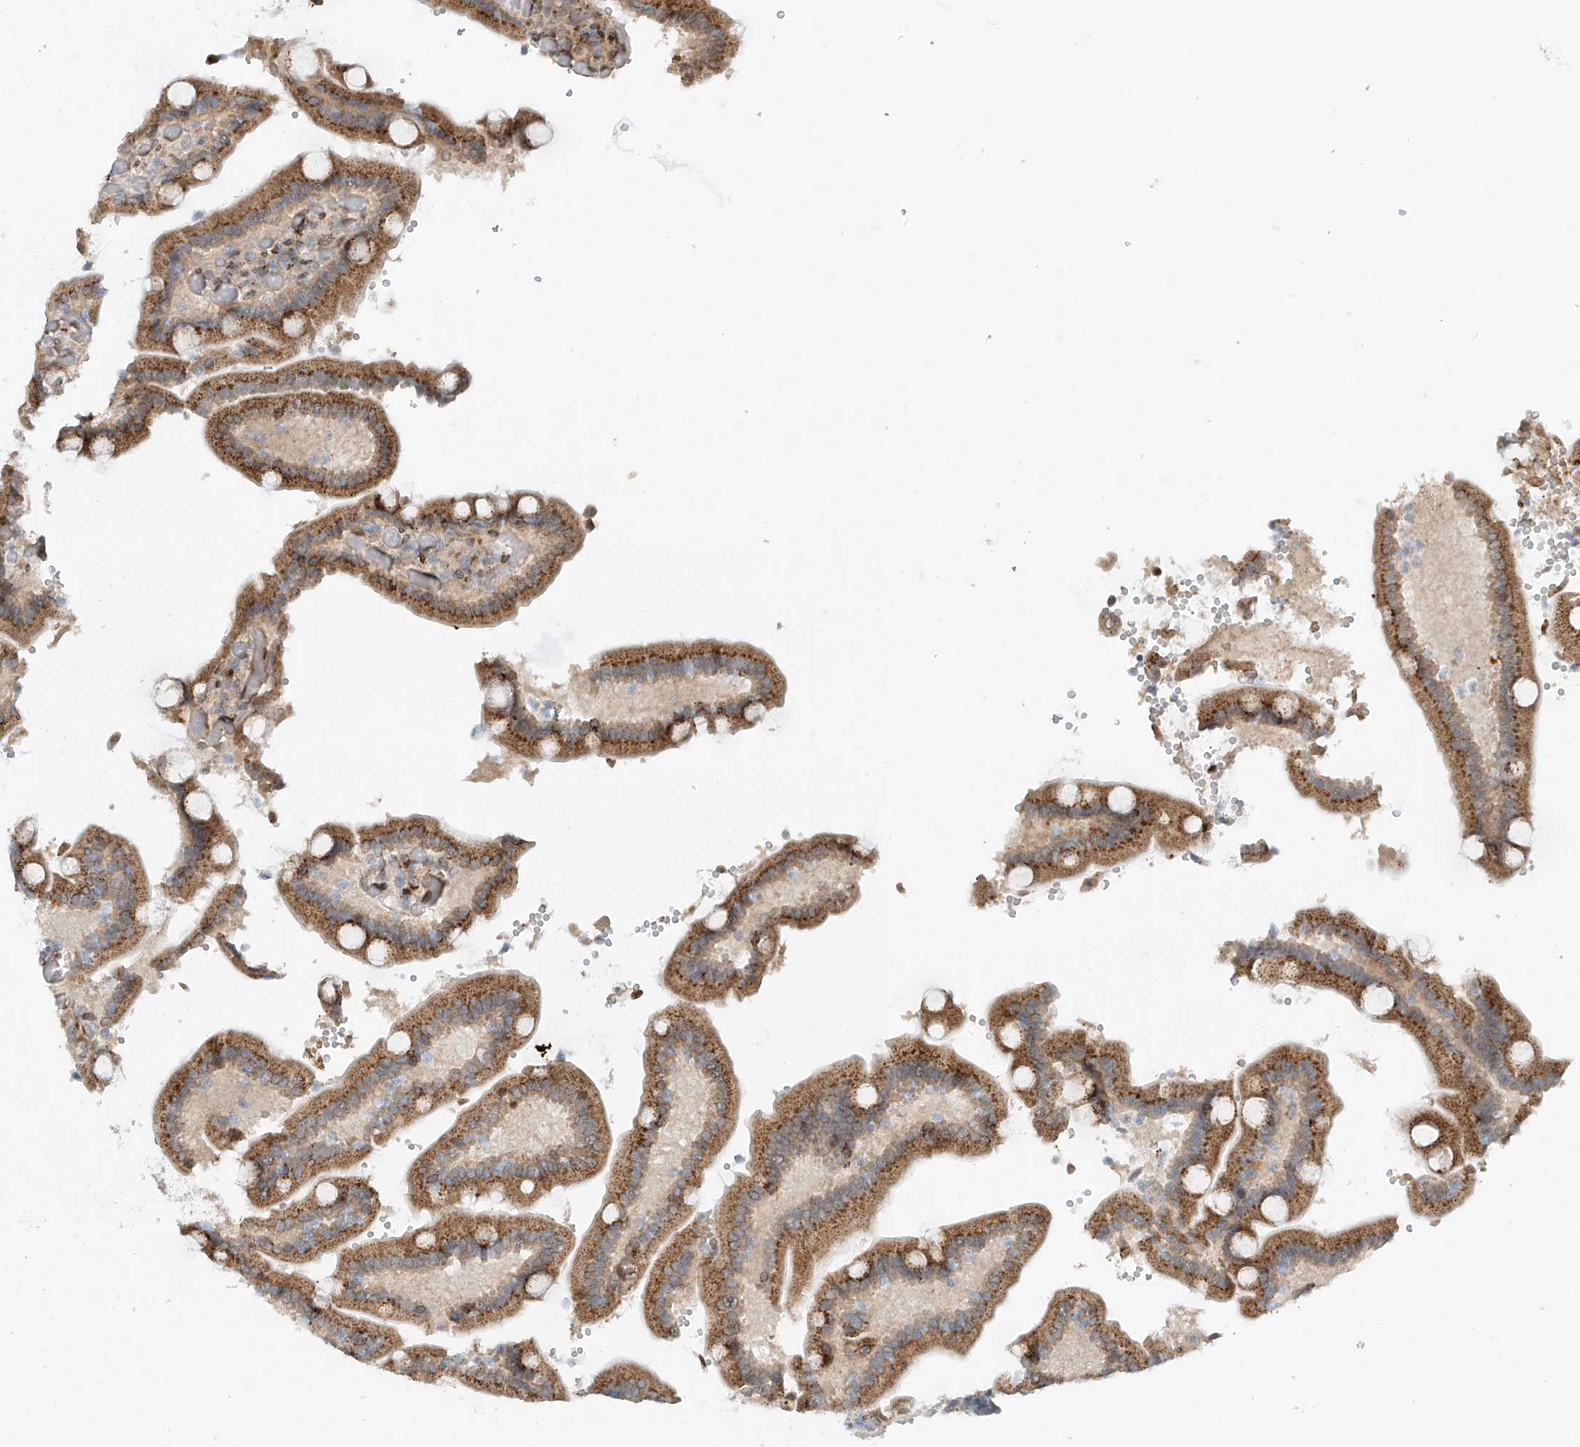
{"staining": {"intensity": "strong", "quantity": "25%-75%", "location": "cytoplasmic/membranous"}, "tissue": "duodenum", "cell_type": "Glandular cells", "image_type": "normal", "snomed": [{"axis": "morphology", "description": "Normal tissue, NOS"}, {"axis": "topography", "description": "Duodenum"}], "caption": "DAB immunohistochemical staining of unremarkable human duodenum demonstrates strong cytoplasmic/membranous protein staining in approximately 25%-75% of glandular cells.", "gene": "STARD9", "patient": {"sex": "female", "age": 62}}